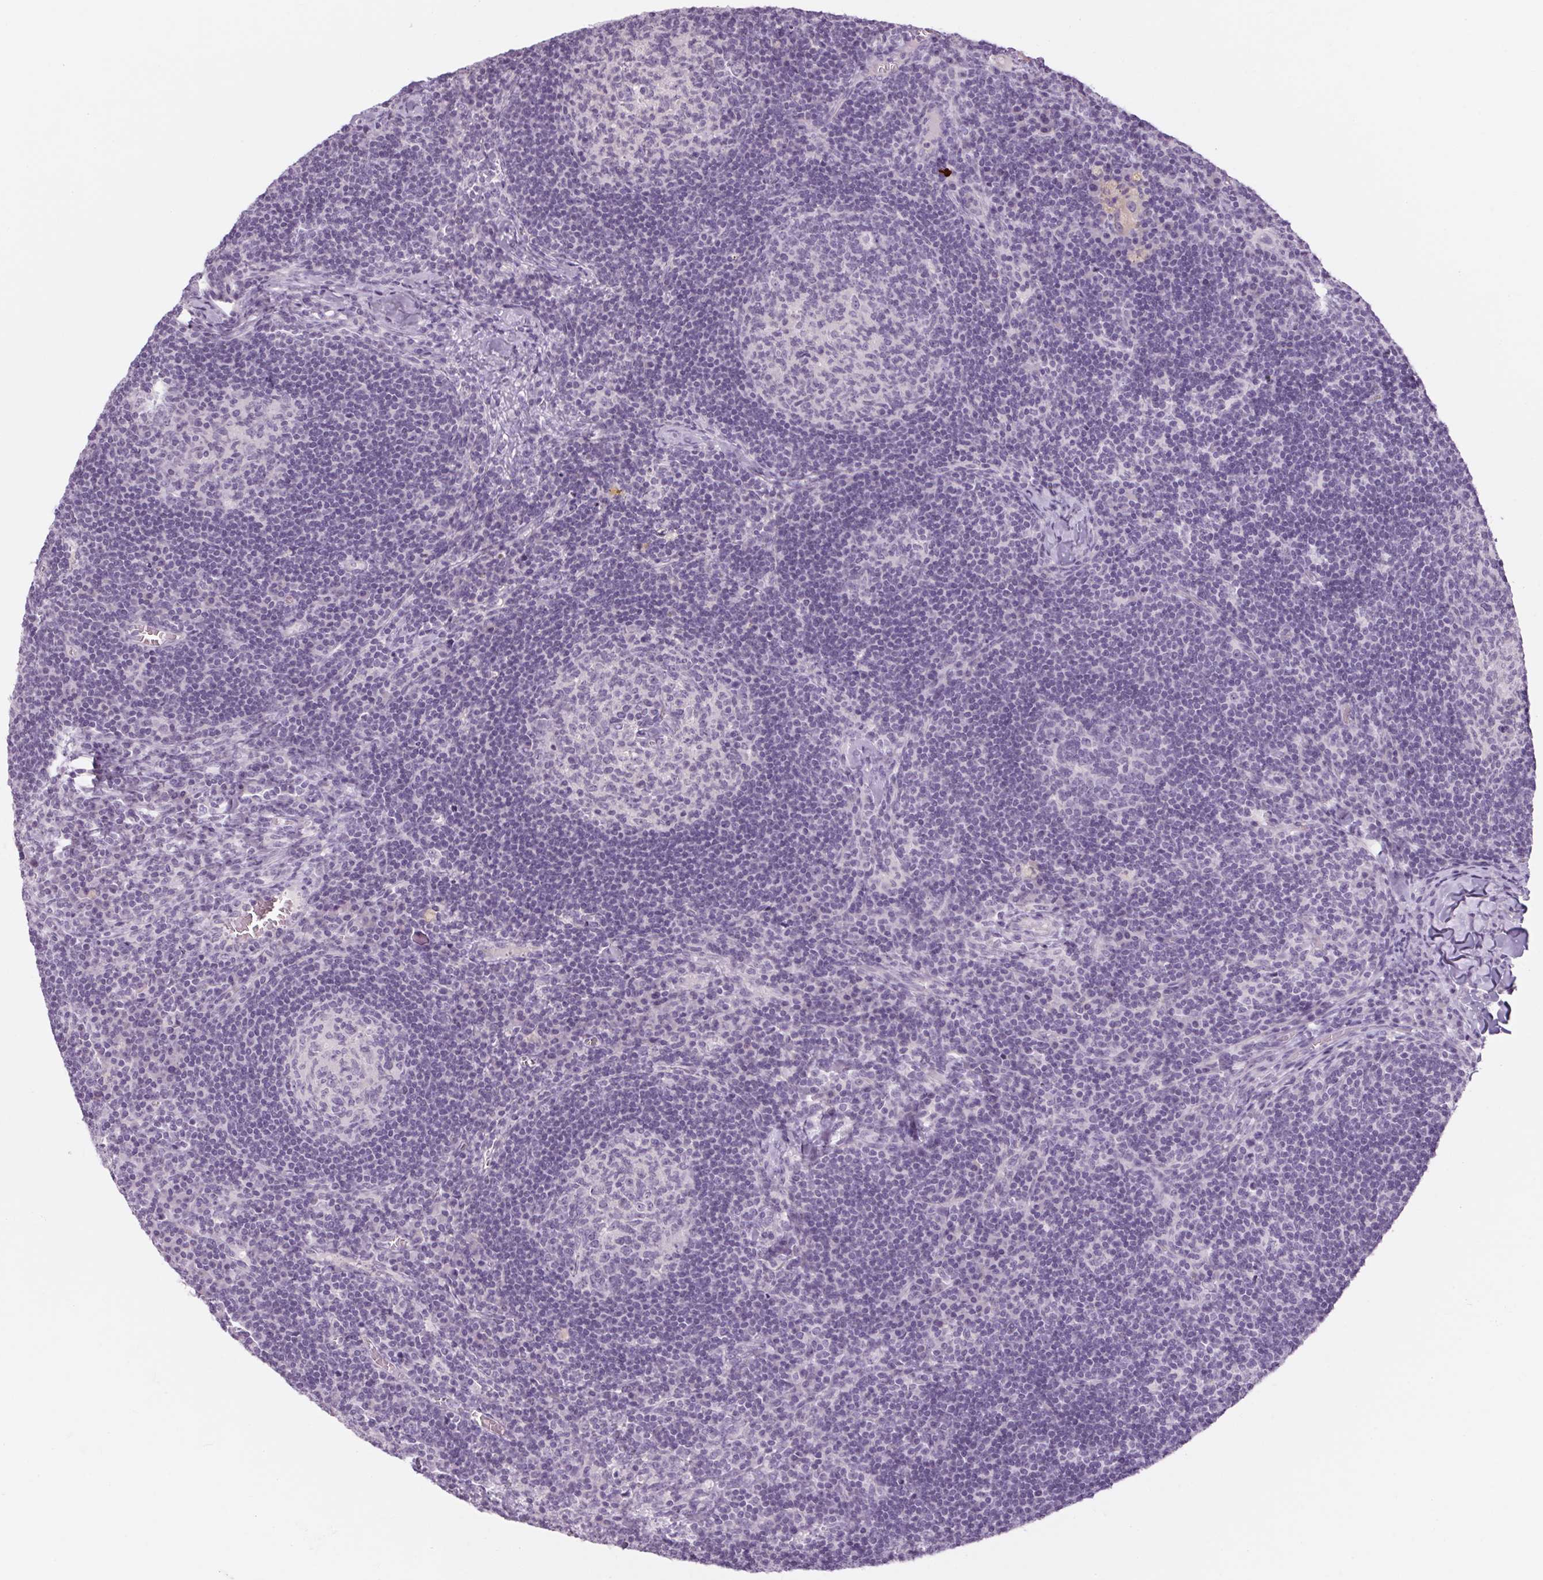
{"staining": {"intensity": "negative", "quantity": "none", "location": "none"}, "tissue": "lymph node", "cell_type": "Germinal center cells", "image_type": "normal", "snomed": [{"axis": "morphology", "description": "Normal tissue, NOS"}, {"axis": "topography", "description": "Lymph node"}], "caption": "Immunohistochemistry photomicrograph of unremarkable human lymph node stained for a protein (brown), which displays no expression in germinal center cells.", "gene": "RPTN", "patient": {"sex": "male", "age": 67}}